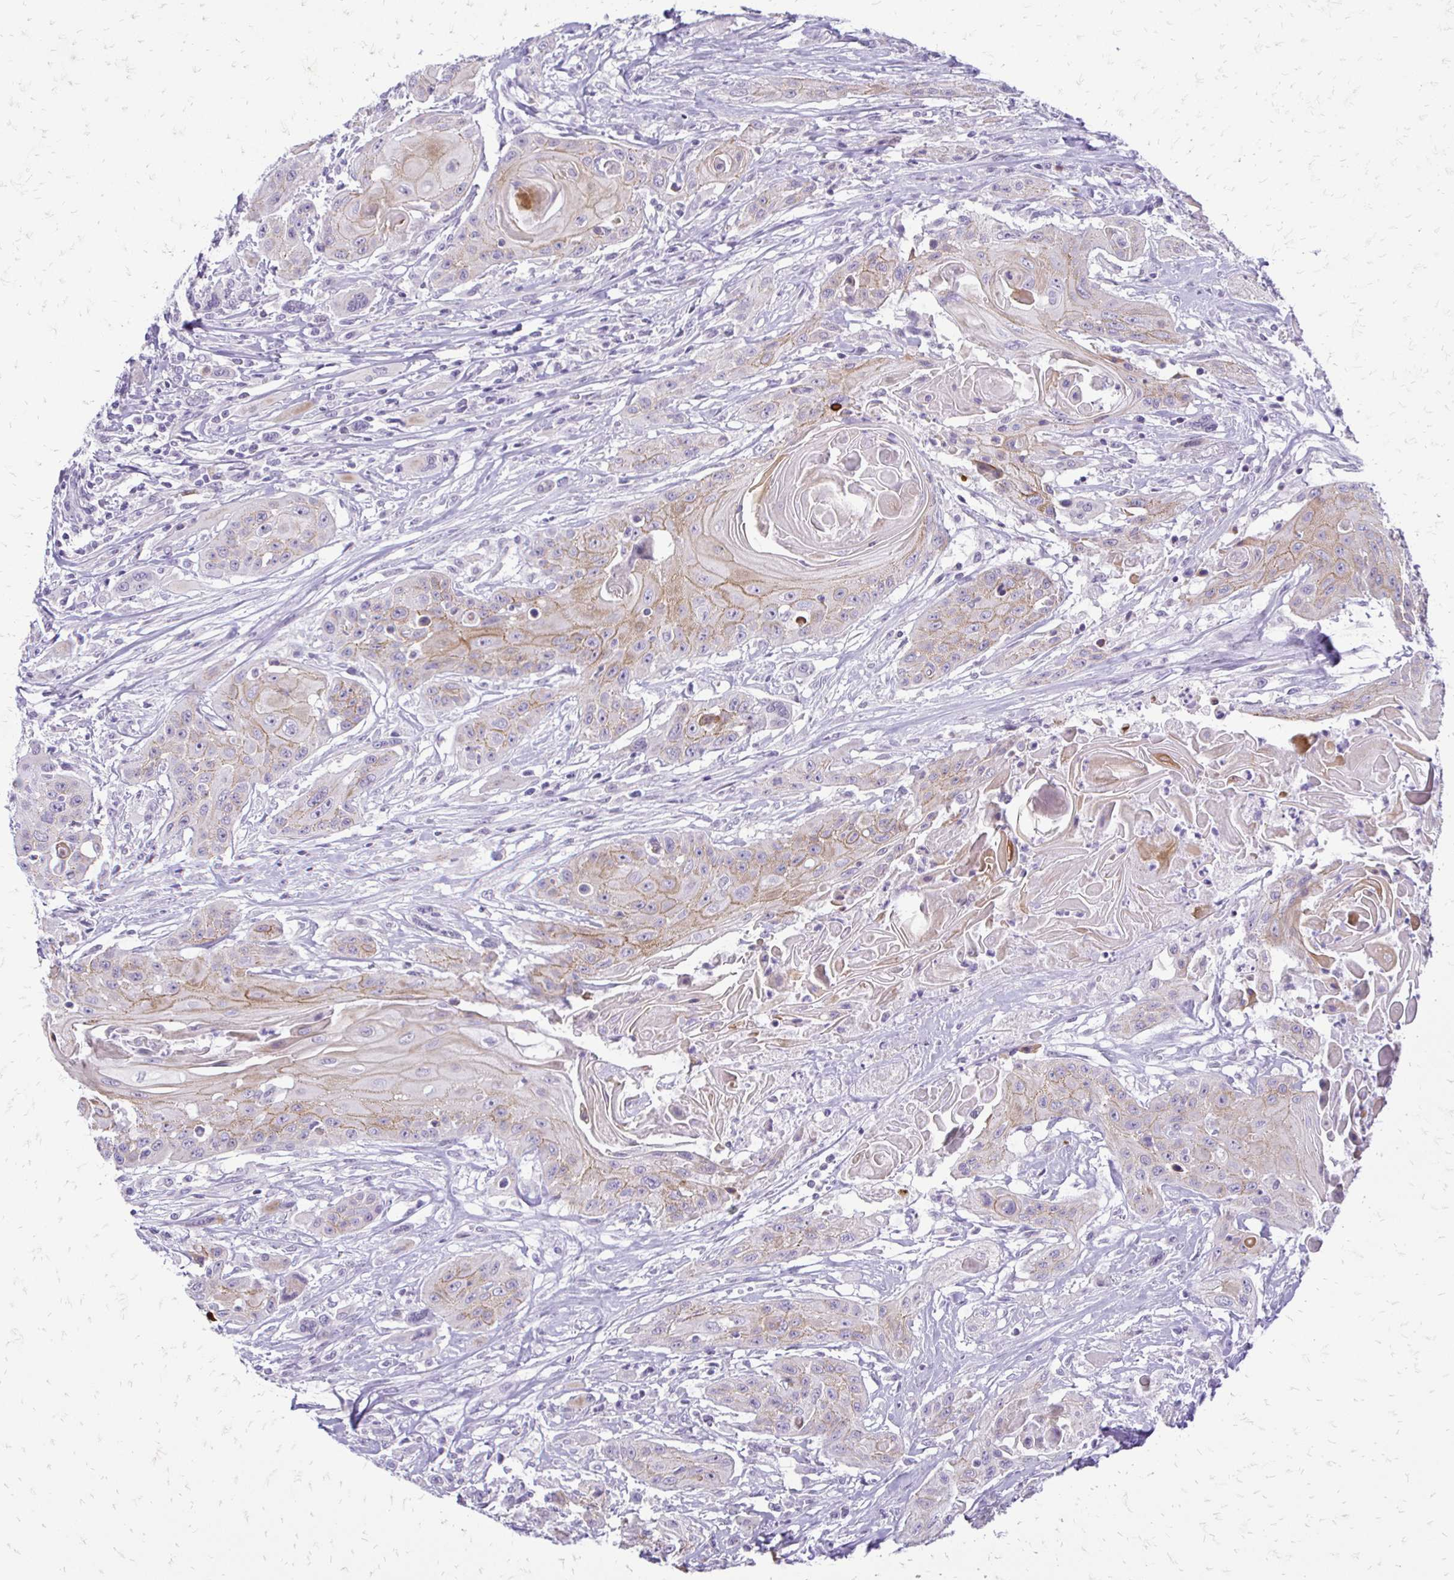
{"staining": {"intensity": "moderate", "quantity": "25%-75%", "location": "cytoplasmic/membranous"}, "tissue": "head and neck cancer", "cell_type": "Tumor cells", "image_type": "cancer", "snomed": [{"axis": "morphology", "description": "Squamous cell carcinoma, NOS"}, {"axis": "topography", "description": "Oral tissue"}, {"axis": "topography", "description": "Head-Neck"}, {"axis": "topography", "description": "Neck, NOS"}], "caption": "Immunohistochemical staining of head and neck squamous cell carcinoma demonstrates moderate cytoplasmic/membranous protein expression in approximately 25%-75% of tumor cells.", "gene": "EPYC", "patient": {"sex": "female", "age": 55}}